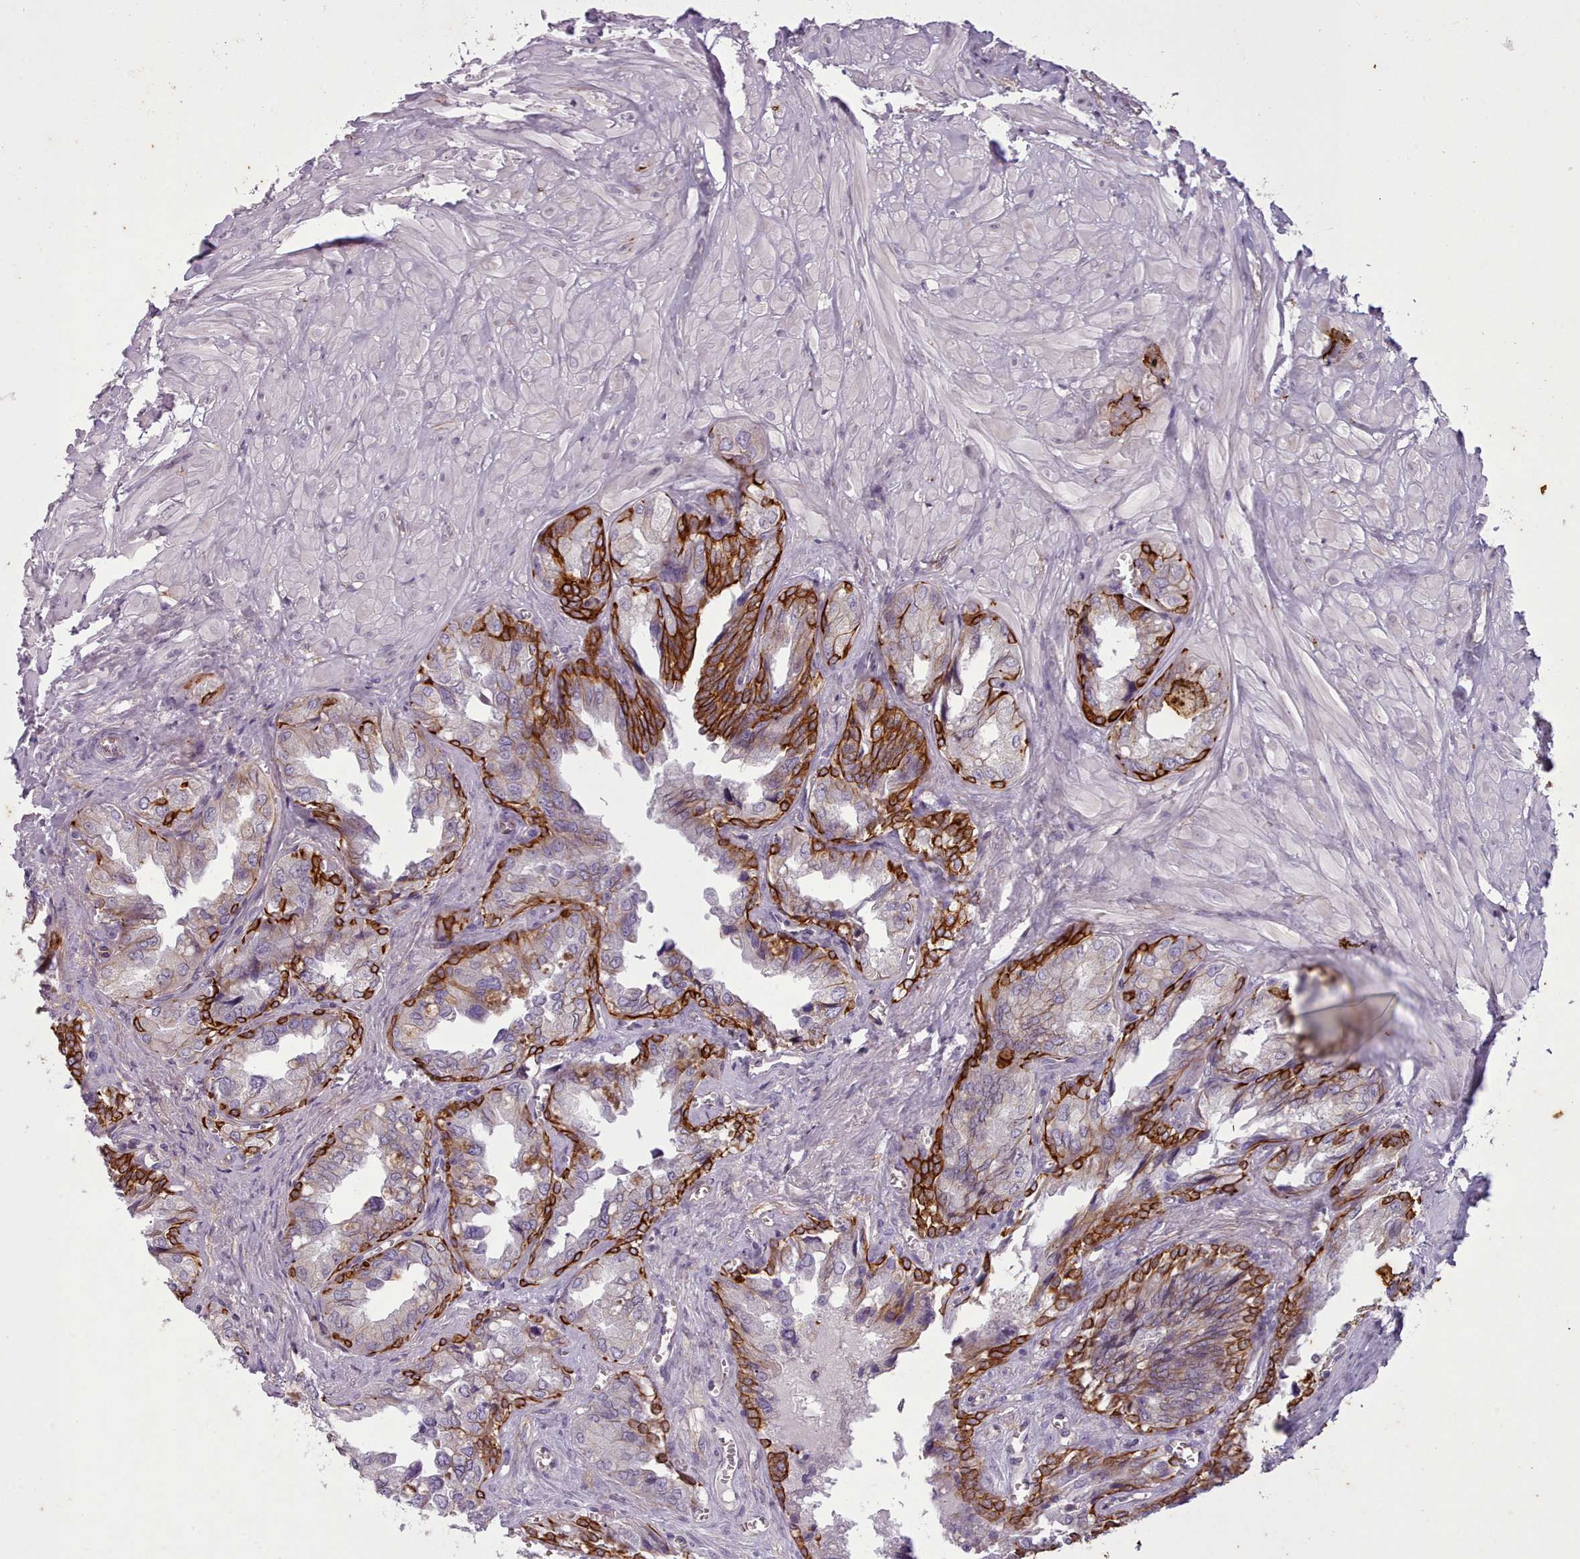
{"staining": {"intensity": "strong", "quantity": ">75%", "location": "cytoplasmic/membranous"}, "tissue": "seminal vesicle", "cell_type": "Glandular cells", "image_type": "normal", "snomed": [{"axis": "morphology", "description": "Normal tissue, NOS"}, {"axis": "topography", "description": "Seminal veicle"}], "caption": "Immunohistochemistry (IHC) photomicrograph of benign human seminal vesicle stained for a protein (brown), which exhibits high levels of strong cytoplasmic/membranous positivity in approximately >75% of glandular cells.", "gene": "PLD4", "patient": {"sex": "male", "age": 67}}